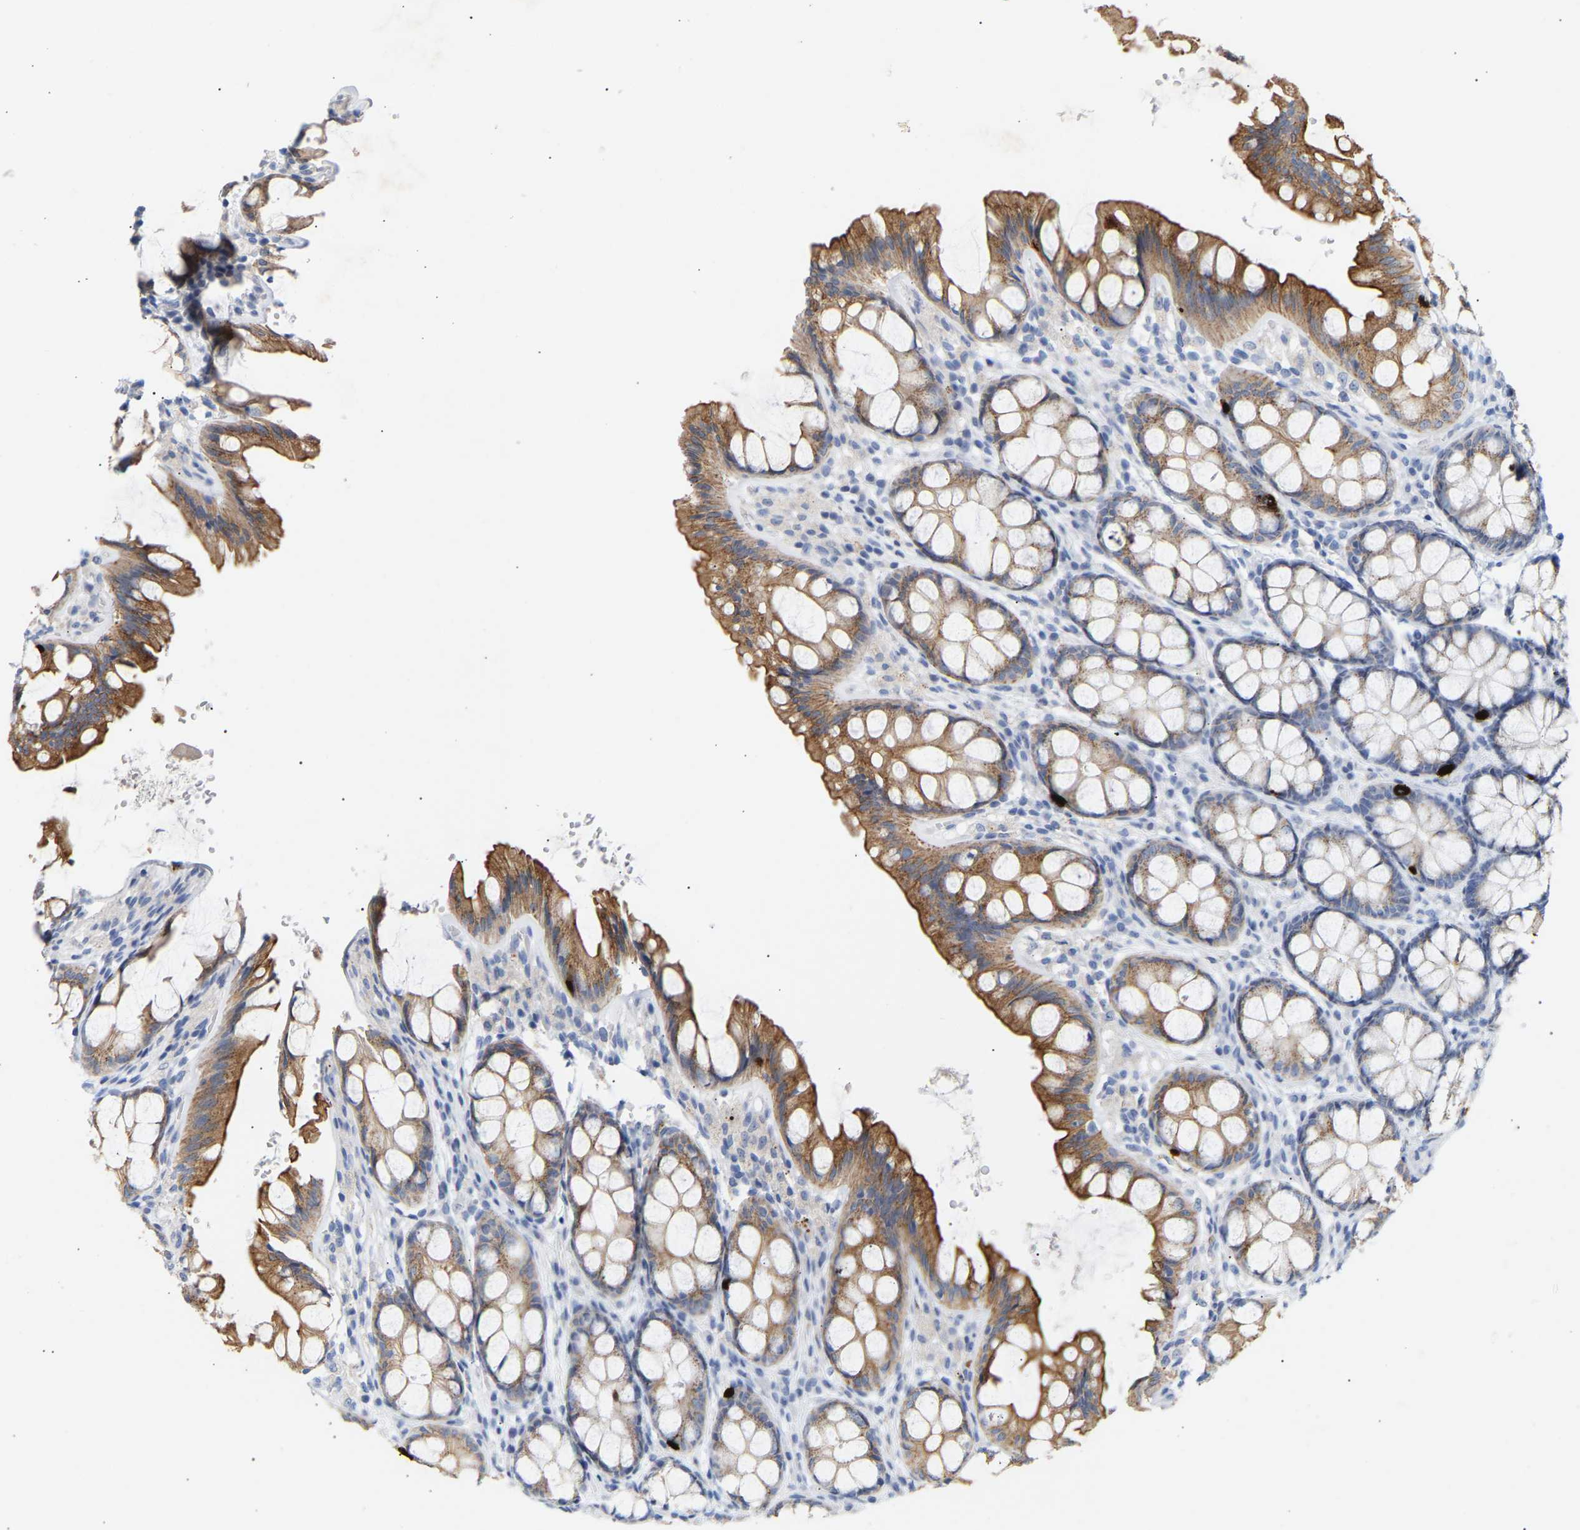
{"staining": {"intensity": "negative", "quantity": "none", "location": "none"}, "tissue": "colon", "cell_type": "Endothelial cells", "image_type": "normal", "snomed": [{"axis": "morphology", "description": "Normal tissue, NOS"}, {"axis": "topography", "description": "Colon"}], "caption": "Endothelial cells show no significant protein staining in unremarkable colon. The staining is performed using DAB brown chromogen with nuclei counter-stained in using hematoxylin.", "gene": "PEX1", "patient": {"sex": "male", "age": 47}}